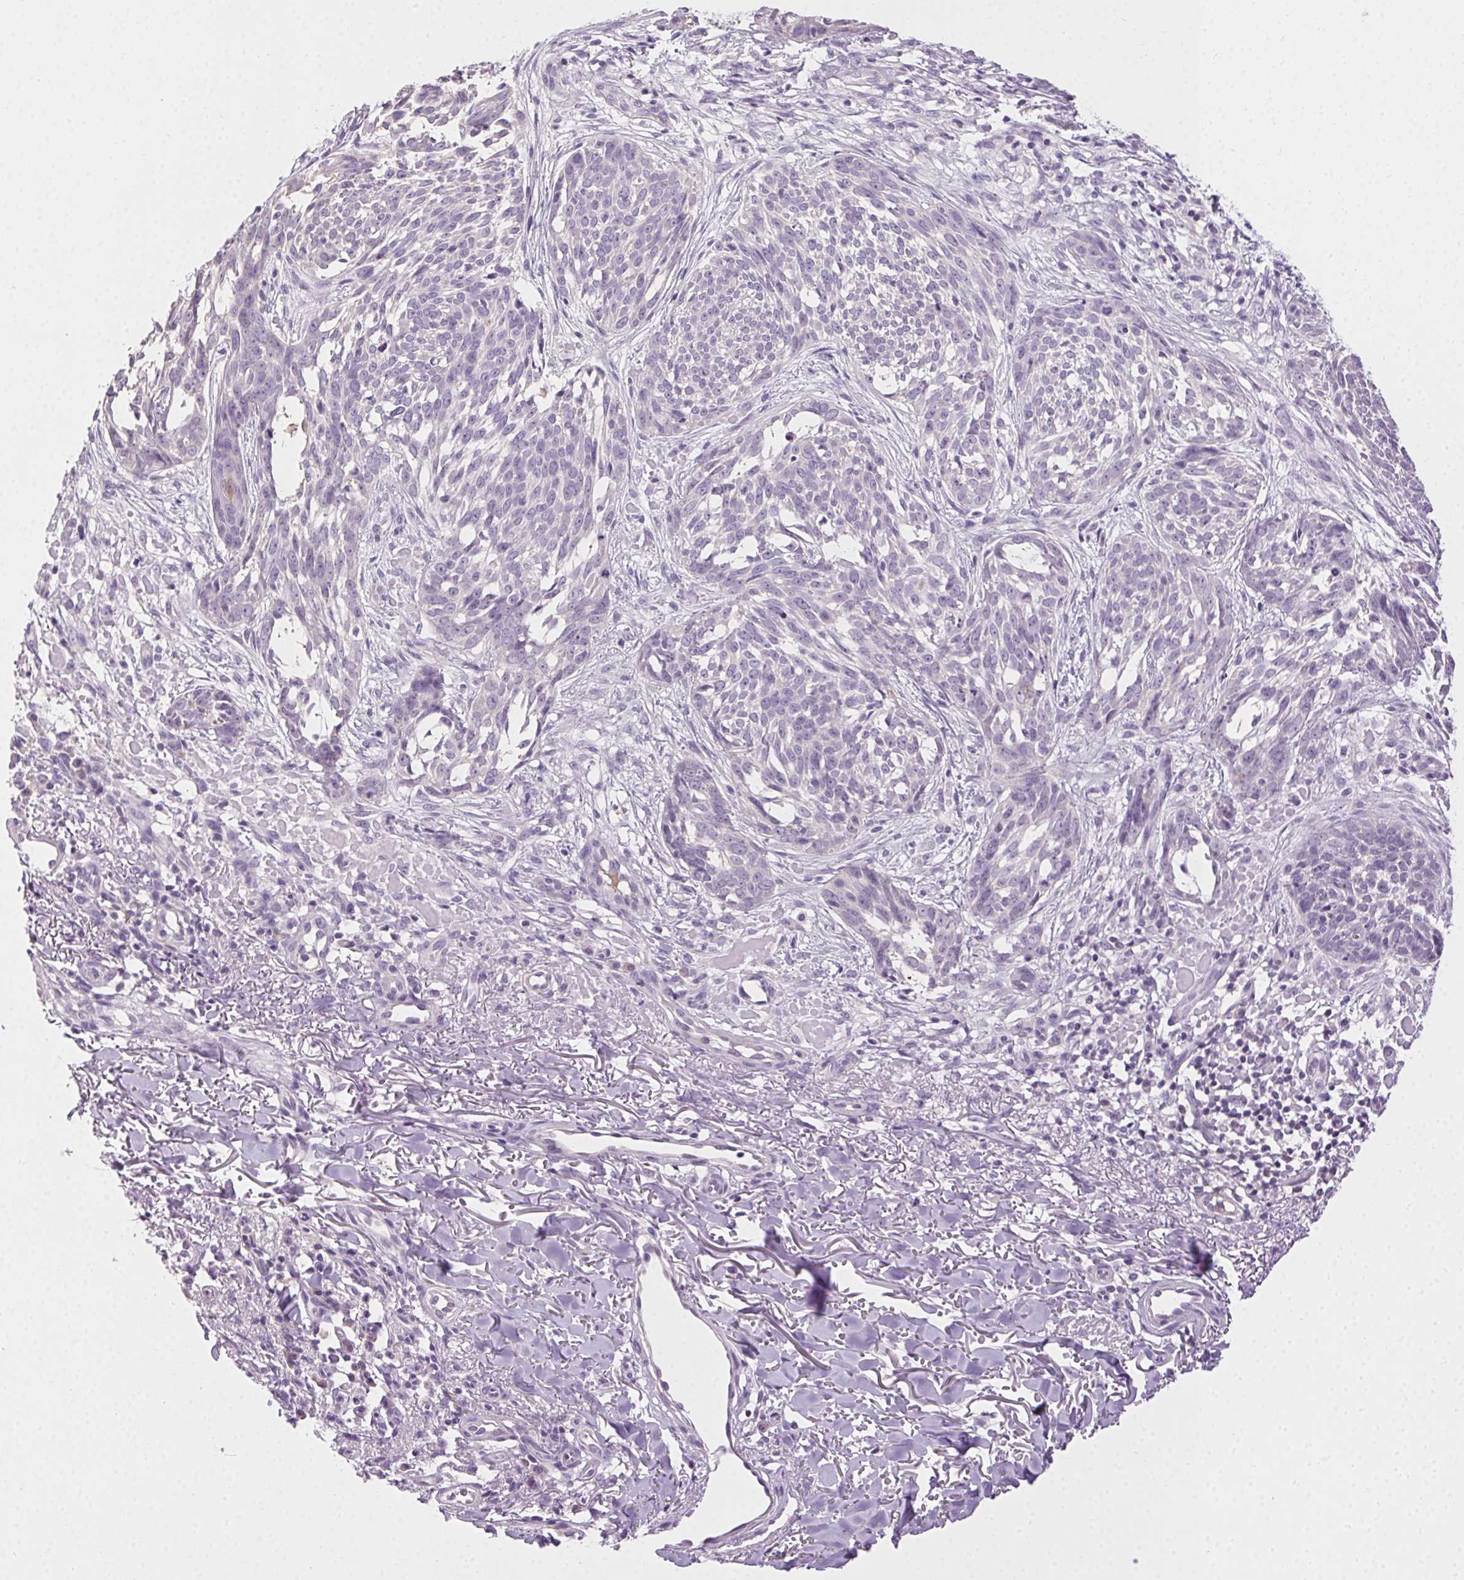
{"staining": {"intensity": "negative", "quantity": "none", "location": "none"}, "tissue": "skin cancer", "cell_type": "Tumor cells", "image_type": "cancer", "snomed": [{"axis": "morphology", "description": "Basal cell carcinoma"}, {"axis": "topography", "description": "Skin"}], "caption": "Tumor cells show no significant protein positivity in skin cancer (basal cell carcinoma).", "gene": "SYCE2", "patient": {"sex": "male", "age": 88}}